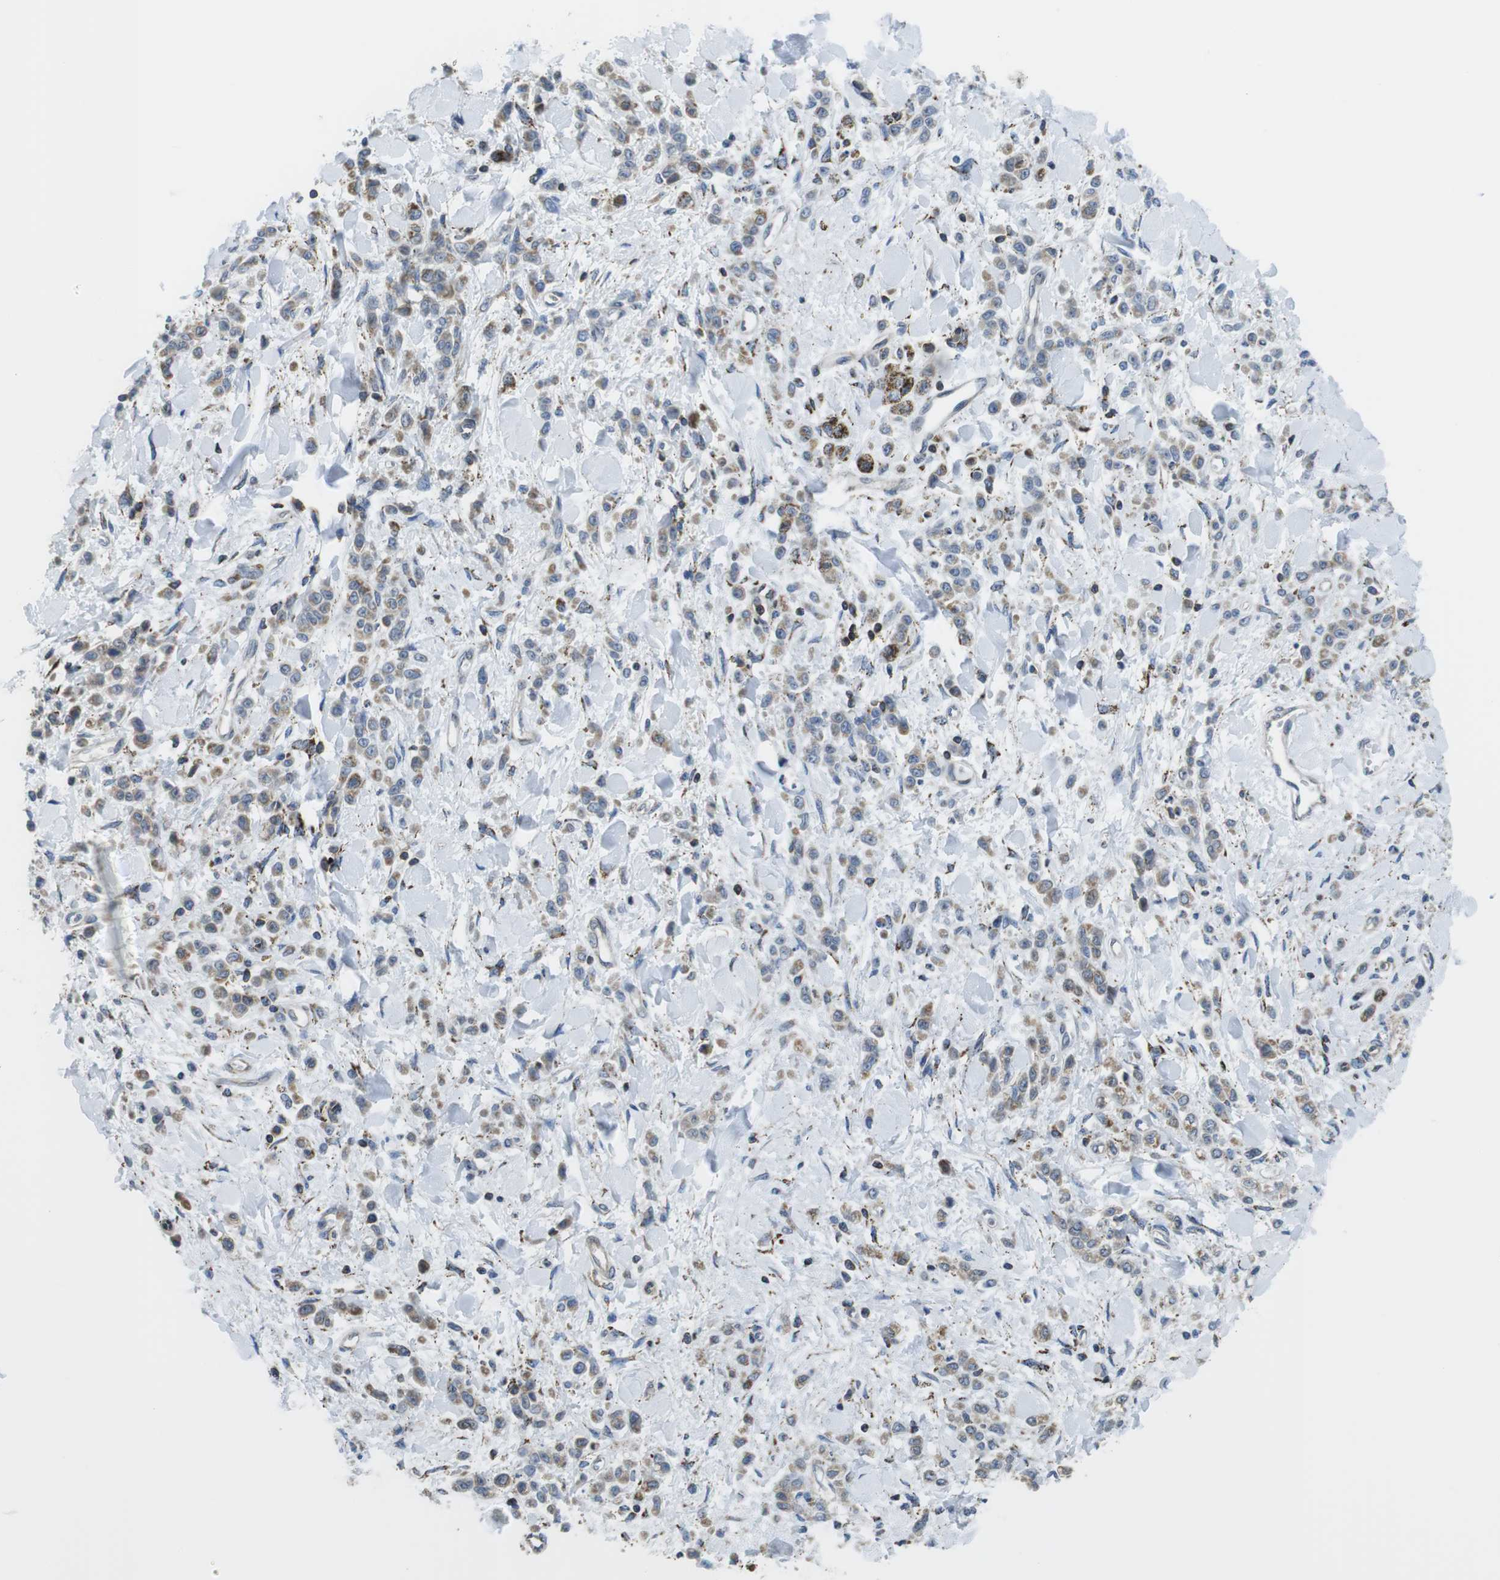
{"staining": {"intensity": "moderate", "quantity": "25%-75%", "location": "cytoplasmic/membranous"}, "tissue": "stomach cancer", "cell_type": "Tumor cells", "image_type": "cancer", "snomed": [{"axis": "morphology", "description": "Normal tissue, NOS"}, {"axis": "morphology", "description": "Adenocarcinoma, NOS"}, {"axis": "topography", "description": "Stomach"}], "caption": "Human stomach adenocarcinoma stained for a protein (brown) shows moderate cytoplasmic/membranous positive positivity in approximately 25%-75% of tumor cells.", "gene": "KCNE3", "patient": {"sex": "male", "age": 82}}